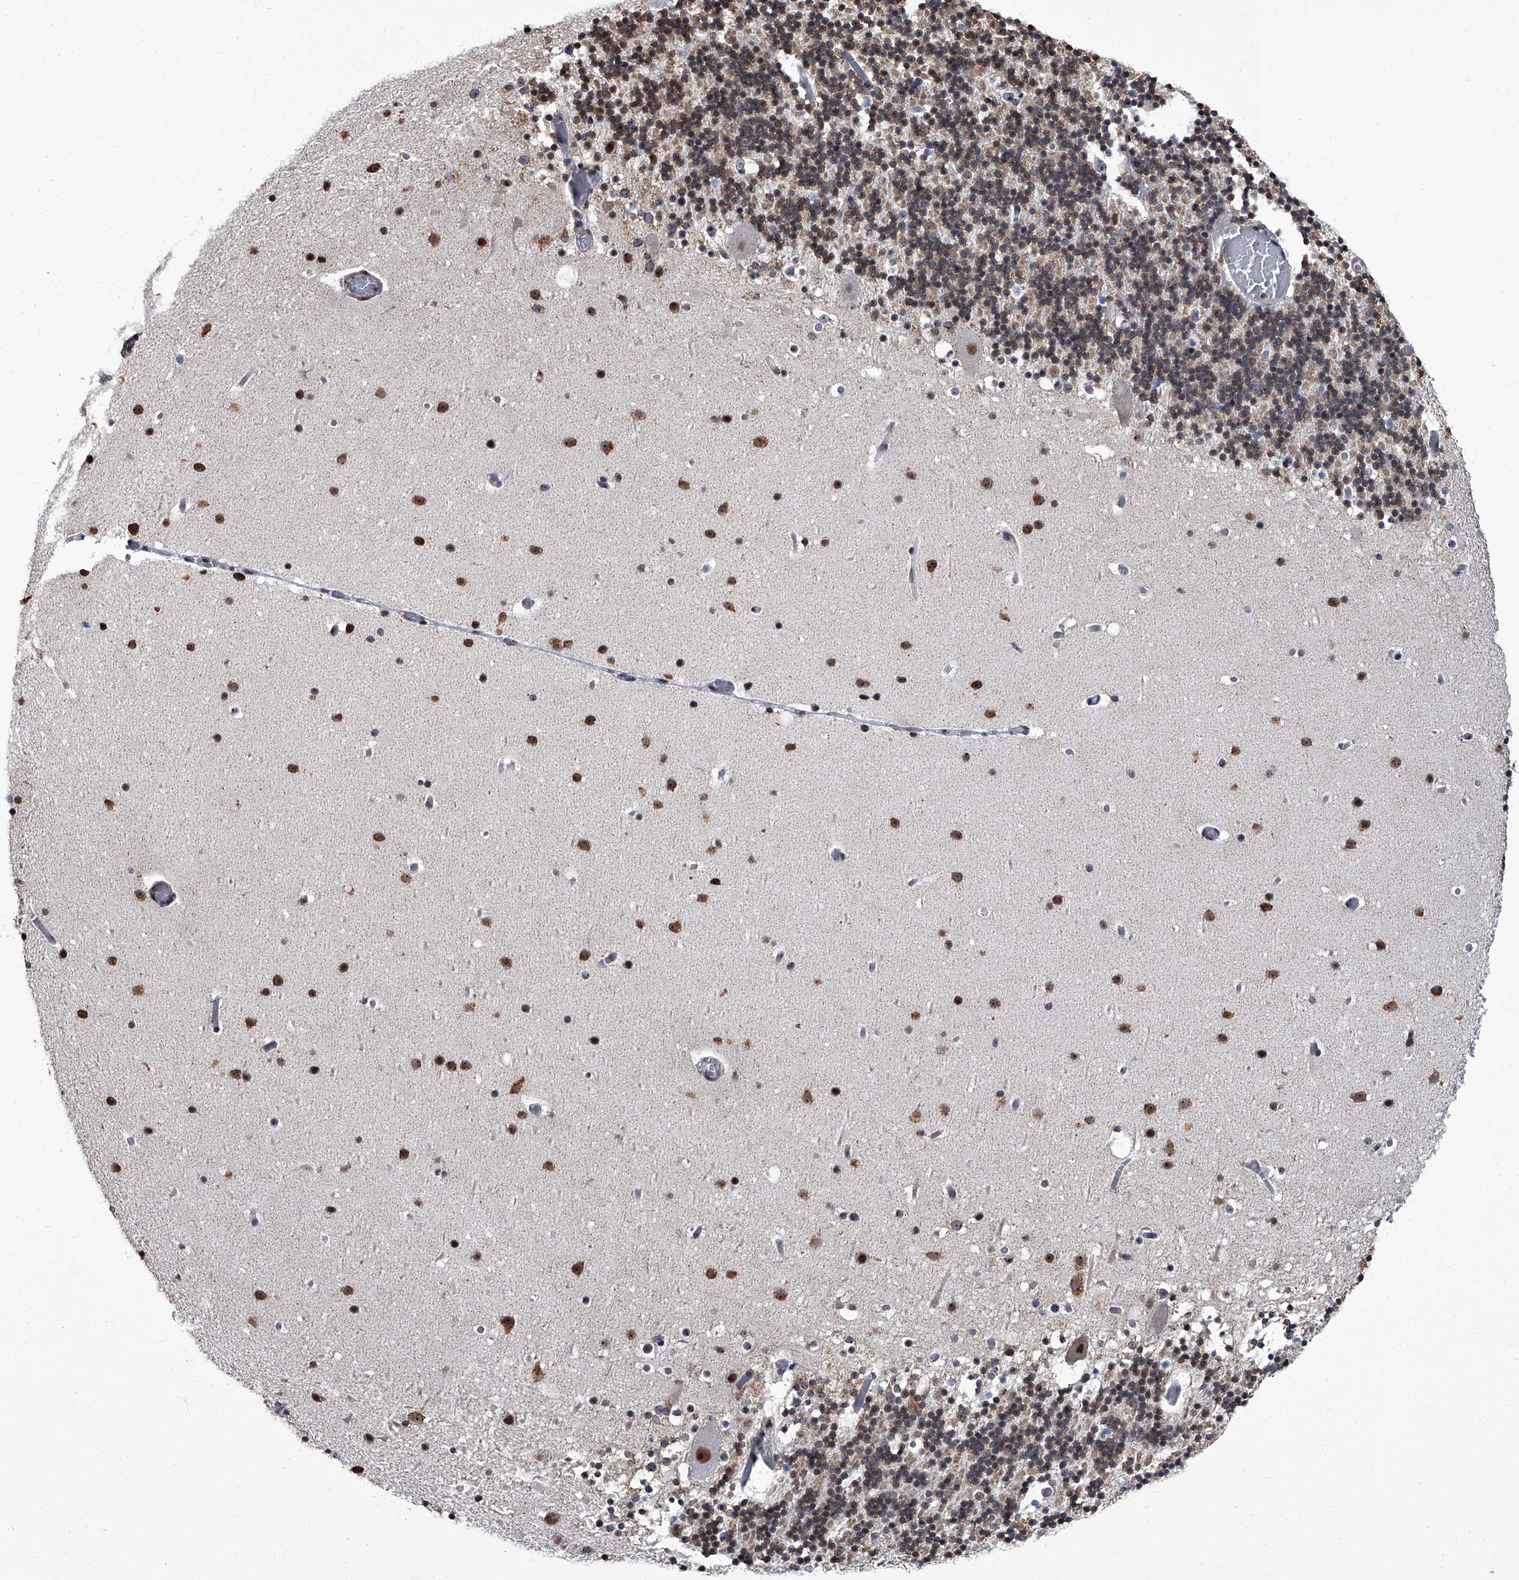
{"staining": {"intensity": "weak", "quantity": "<25%", "location": "cytoplasmic/membranous"}, "tissue": "cerebellum", "cell_type": "Cells in granular layer", "image_type": "normal", "snomed": [{"axis": "morphology", "description": "Normal tissue, NOS"}, {"axis": "topography", "description": "Cerebellum"}], "caption": "Cerebellum was stained to show a protein in brown. There is no significant staining in cells in granular layer. (Stains: DAB (3,3'-diaminobenzidine) immunohistochemistry with hematoxylin counter stain, Microscopy: brightfield microscopy at high magnification).", "gene": "ZNF518B", "patient": {"sex": "male", "age": 57}}